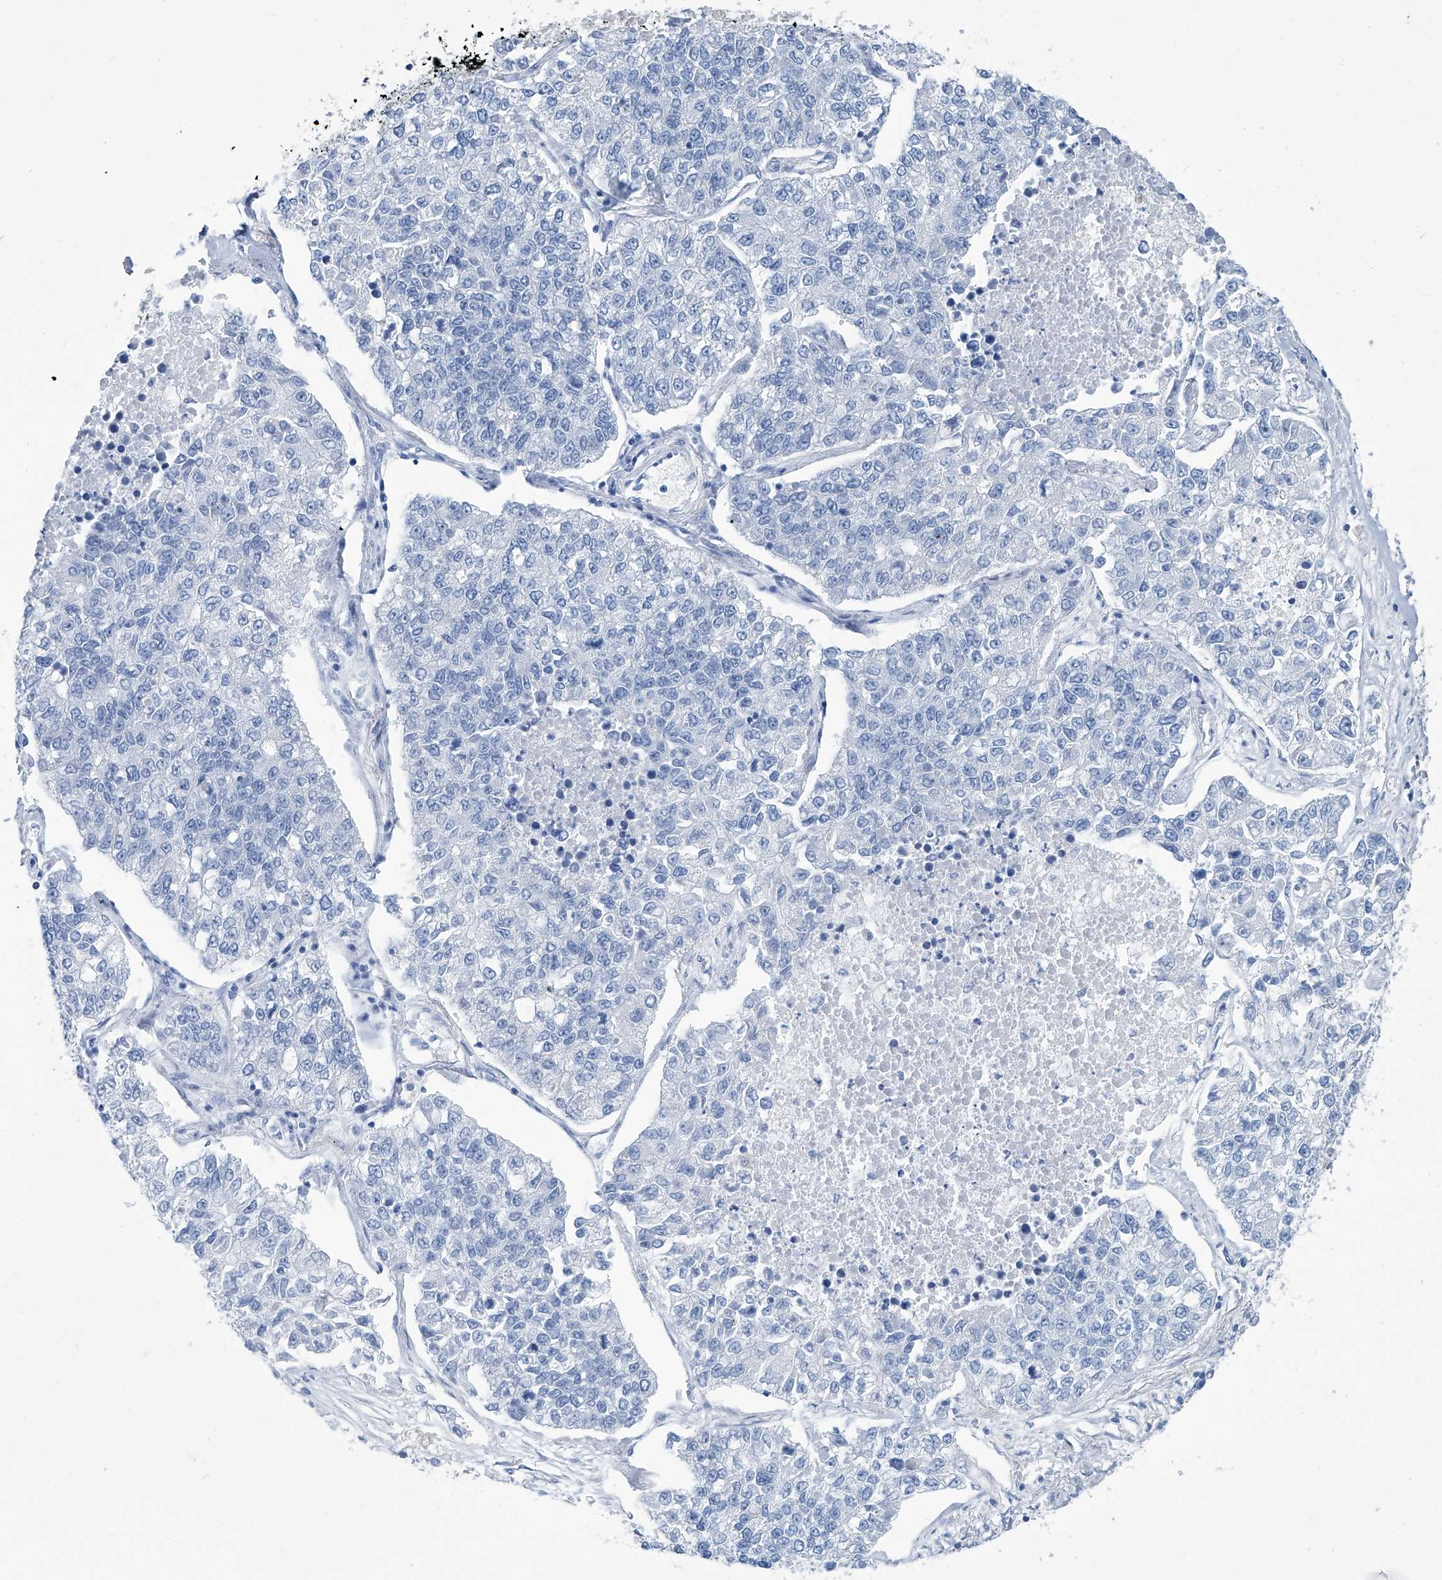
{"staining": {"intensity": "negative", "quantity": "none", "location": "none"}, "tissue": "lung cancer", "cell_type": "Tumor cells", "image_type": "cancer", "snomed": [{"axis": "morphology", "description": "Adenocarcinoma, NOS"}, {"axis": "topography", "description": "Lung"}], "caption": "Adenocarcinoma (lung) stained for a protein using immunohistochemistry shows no positivity tumor cells.", "gene": "PFKL", "patient": {"sex": "male", "age": 49}}